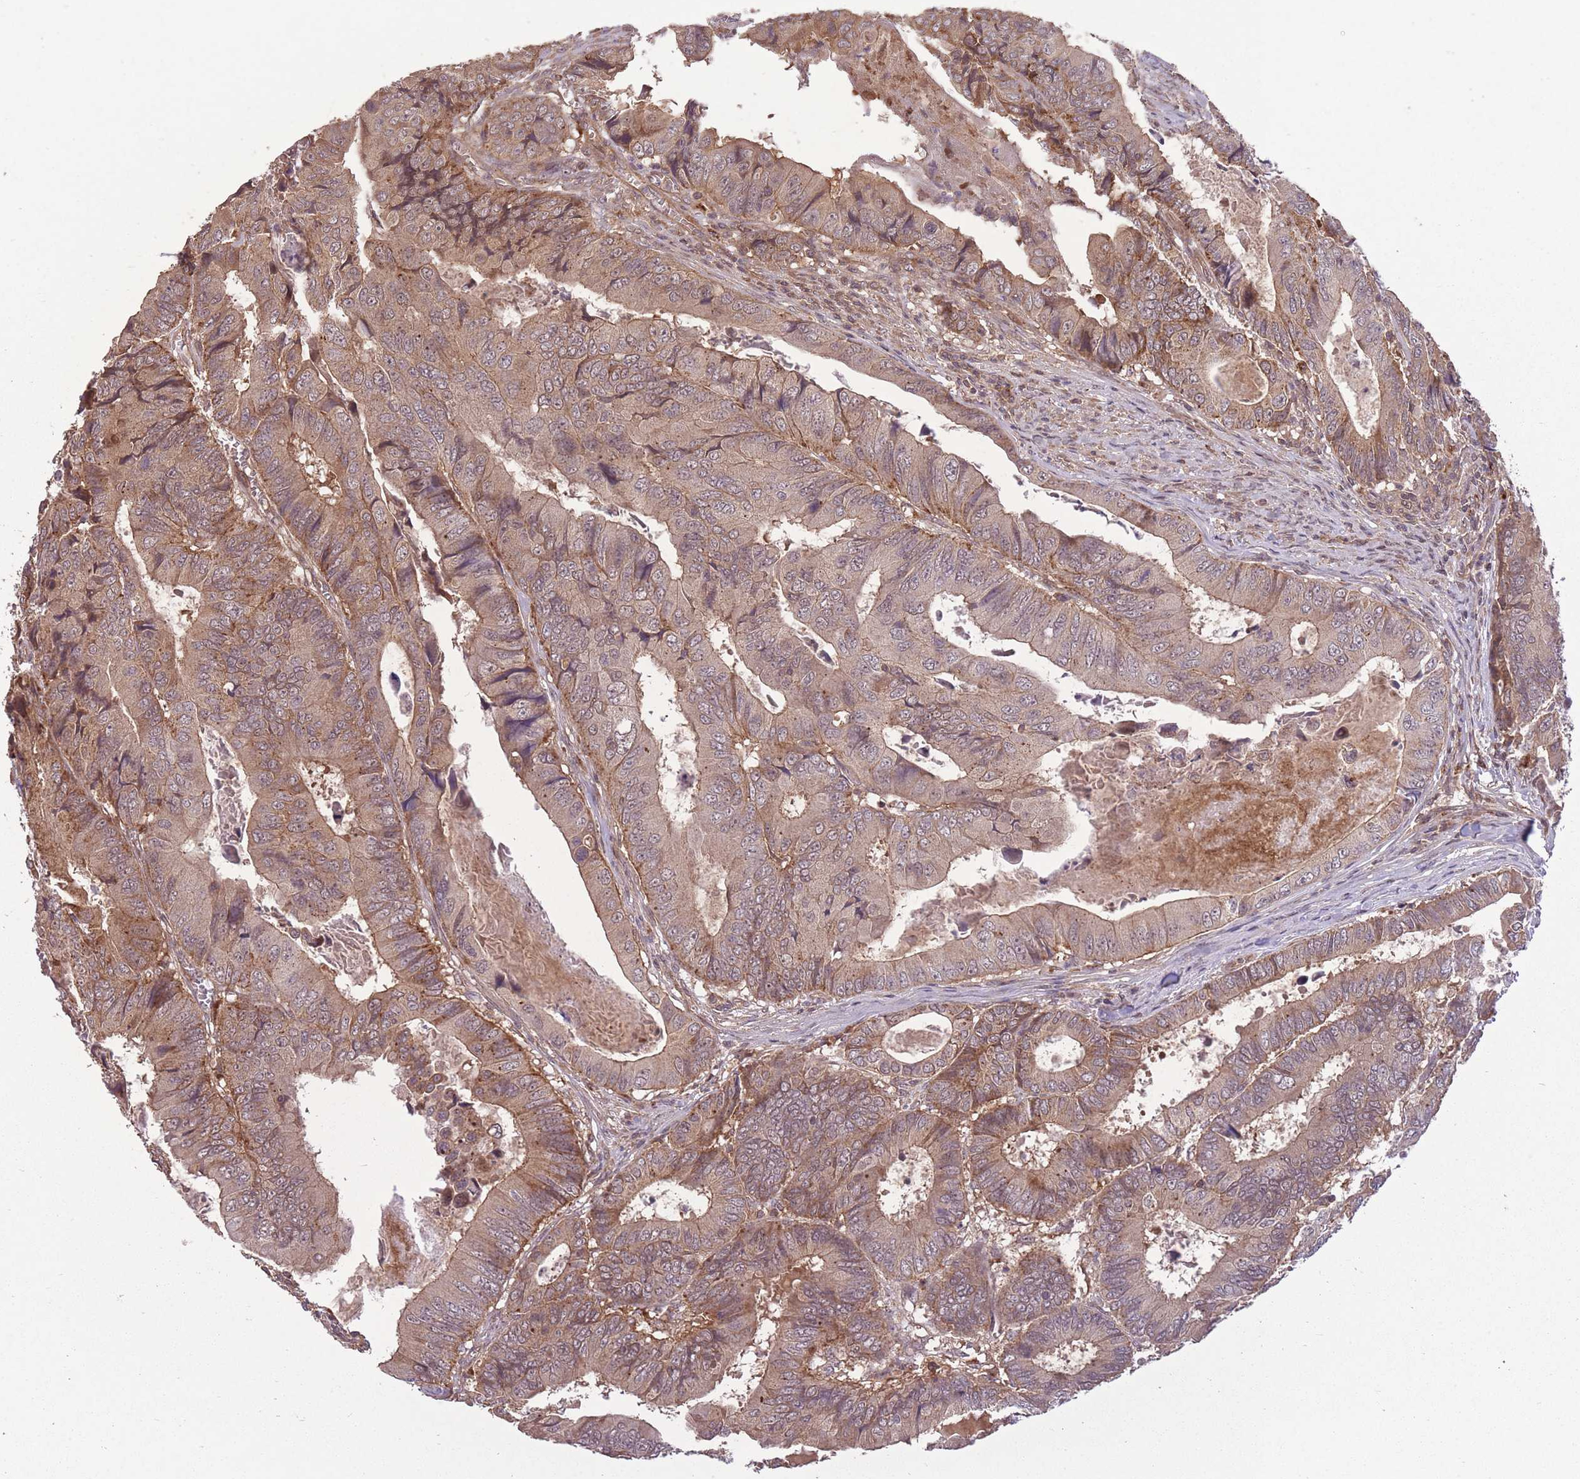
{"staining": {"intensity": "weak", "quantity": ">75%", "location": "cytoplasmic/membranous"}, "tissue": "colorectal cancer", "cell_type": "Tumor cells", "image_type": "cancer", "snomed": [{"axis": "morphology", "description": "Adenocarcinoma, NOS"}, {"axis": "topography", "description": "Colon"}], "caption": "Immunohistochemical staining of colorectal adenocarcinoma displays weak cytoplasmic/membranous protein positivity in about >75% of tumor cells. The staining was performed using DAB (3,3'-diaminobenzidine), with brown indicating positive protein expression. Nuclei are stained blue with hematoxylin.", "gene": "POLR3F", "patient": {"sex": "male", "age": 85}}